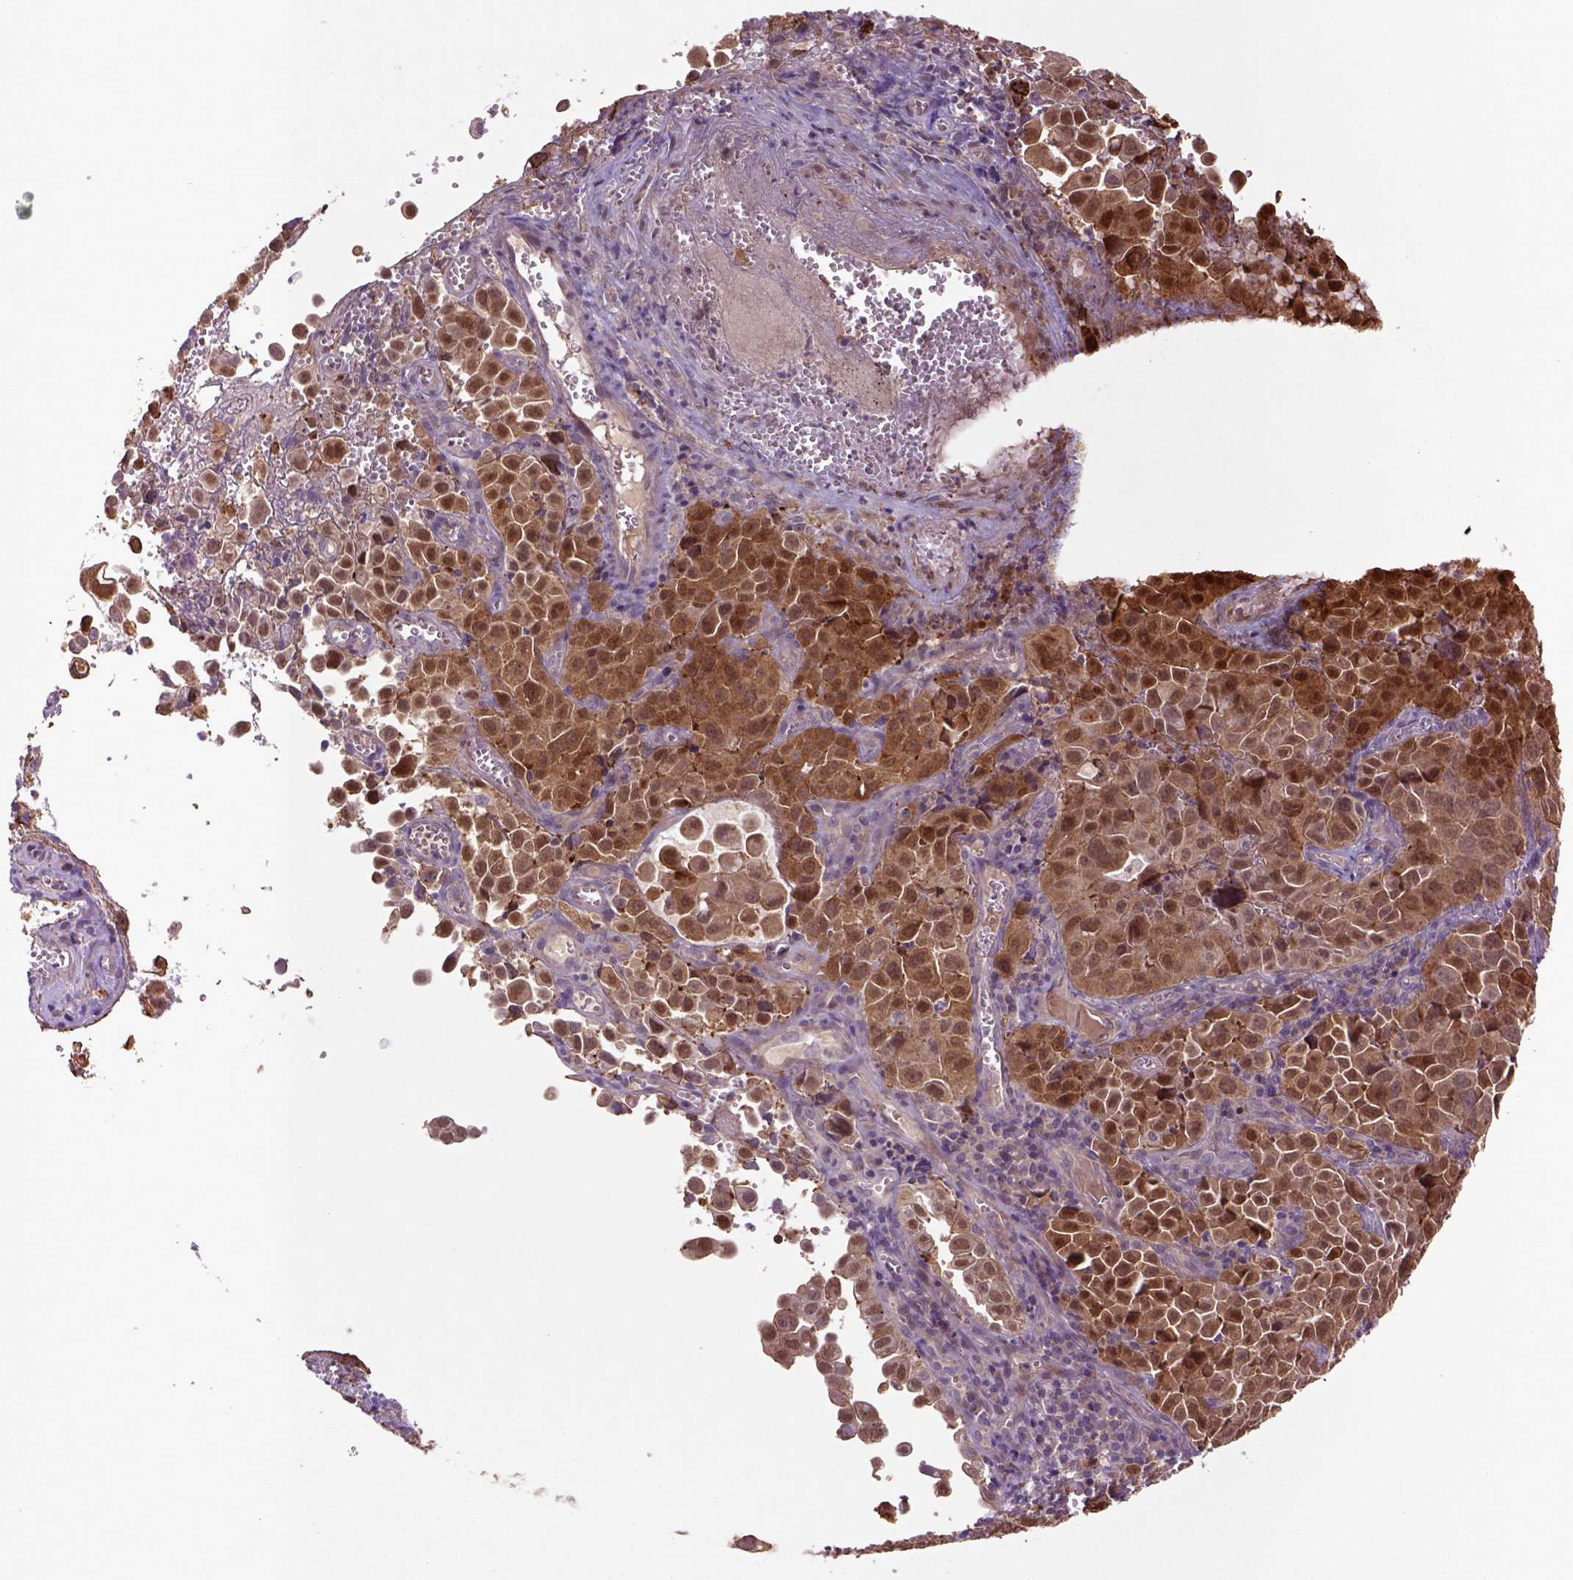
{"staining": {"intensity": "strong", "quantity": ">75%", "location": "cytoplasmic/membranous,nuclear"}, "tissue": "cervical cancer", "cell_type": "Tumor cells", "image_type": "cancer", "snomed": [{"axis": "morphology", "description": "Squamous cell carcinoma, NOS"}, {"axis": "topography", "description": "Cervix"}], "caption": "Protein staining of cervical cancer (squamous cell carcinoma) tissue demonstrates strong cytoplasmic/membranous and nuclear positivity in approximately >75% of tumor cells. Using DAB (3,3'-diaminobenzidine) (brown) and hematoxylin (blue) stains, captured at high magnification using brightfield microscopy.", "gene": "HSPBP1", "patient": {"sex": "female", "age": 55}}